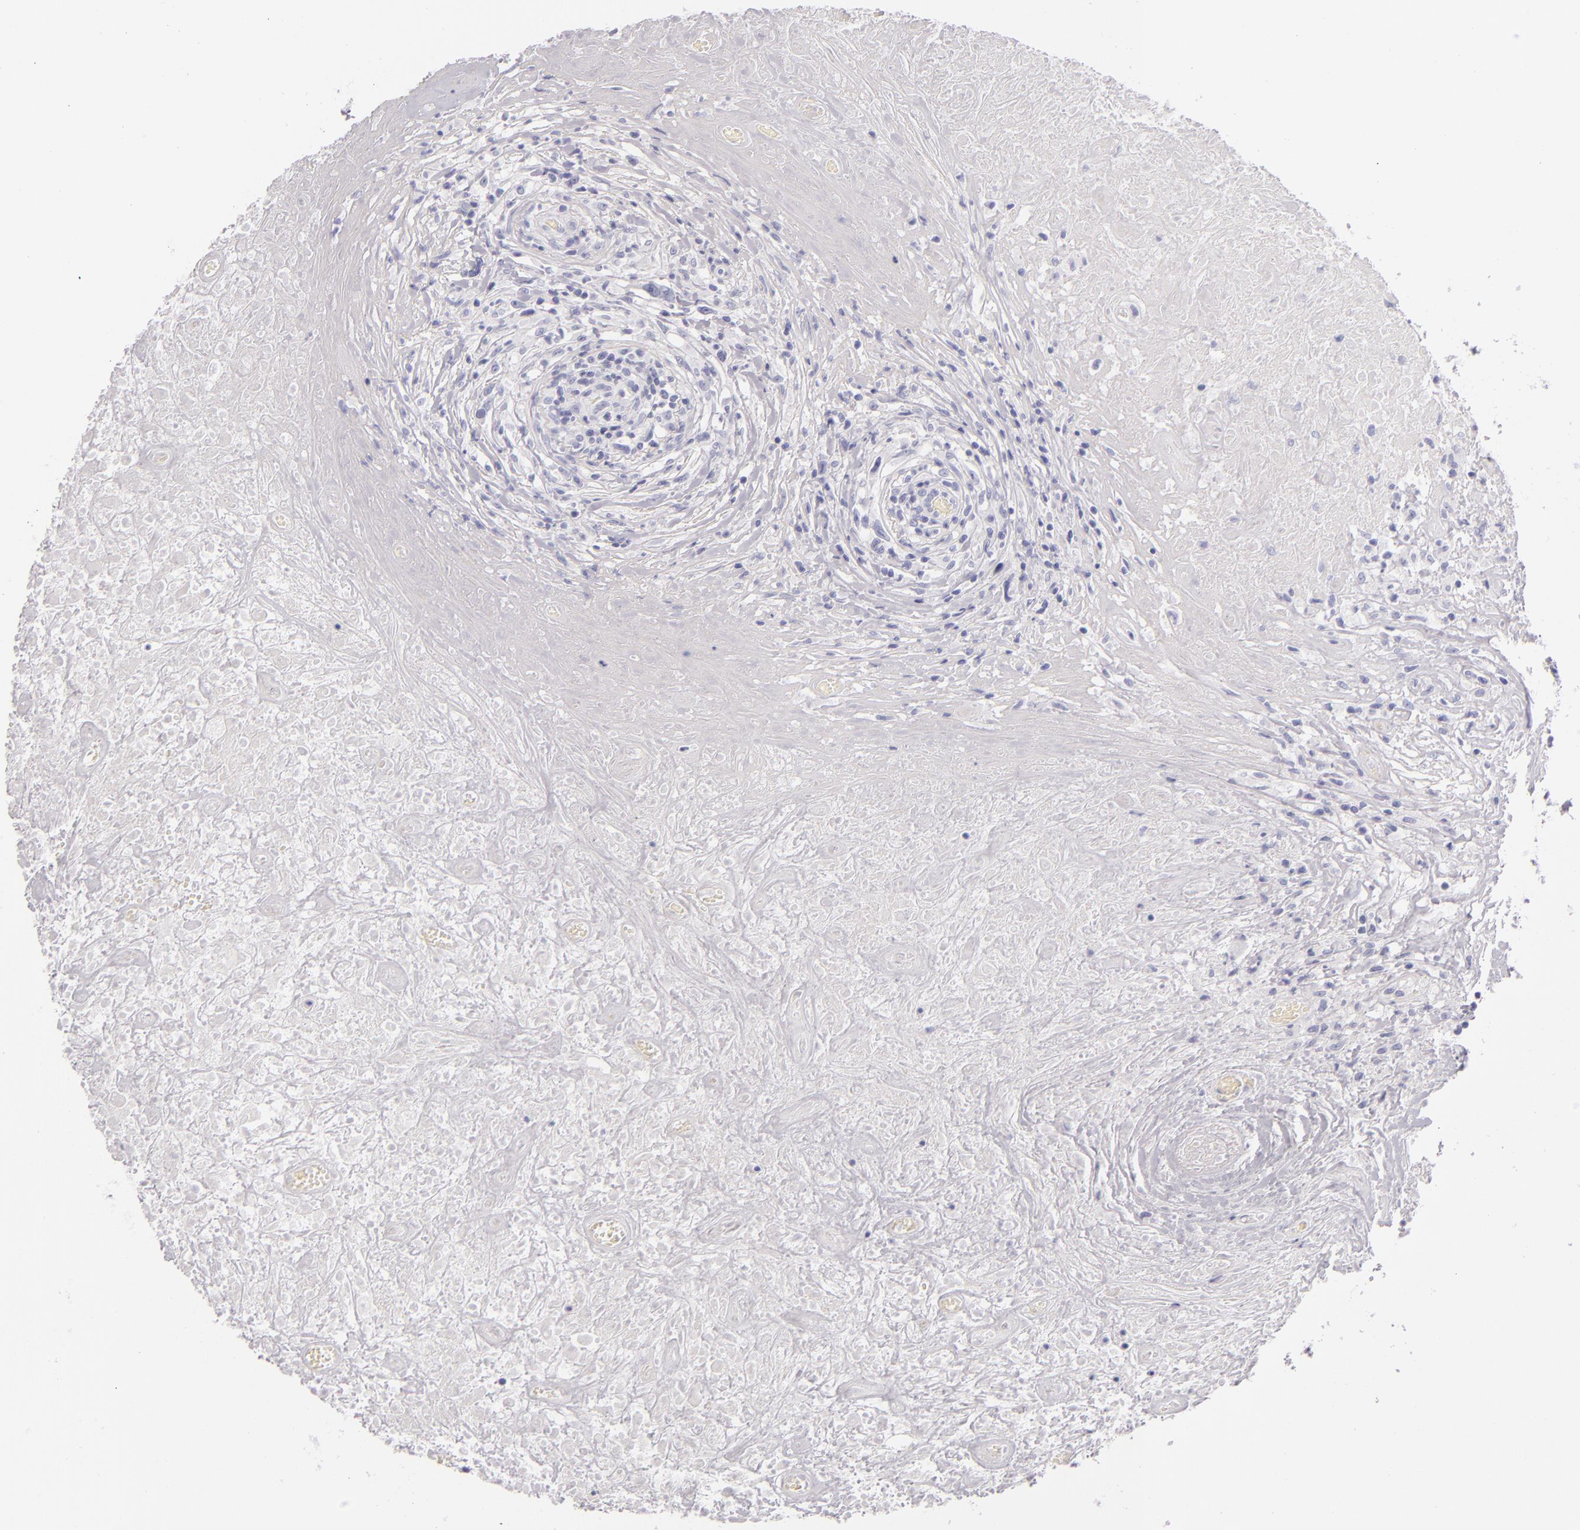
{"staining": {"intensity": "negative", "quantity": "none", "location": "none"}, "tissue": "lymphoma", "cell_type": "Tumor cells", "image_type": "cancer", "snomed": [{"axis": "morphology", "description": "Hodgkin's disease, NOS"}, {"axis": "topography", "description": "Lymph node"}], "caption": "Hodgkin's disease was stained to show a protein in brown. There is no significant expression in tumor cells.", "gene": "FABP1", "patient": {"sex": "male", "age": 46}}